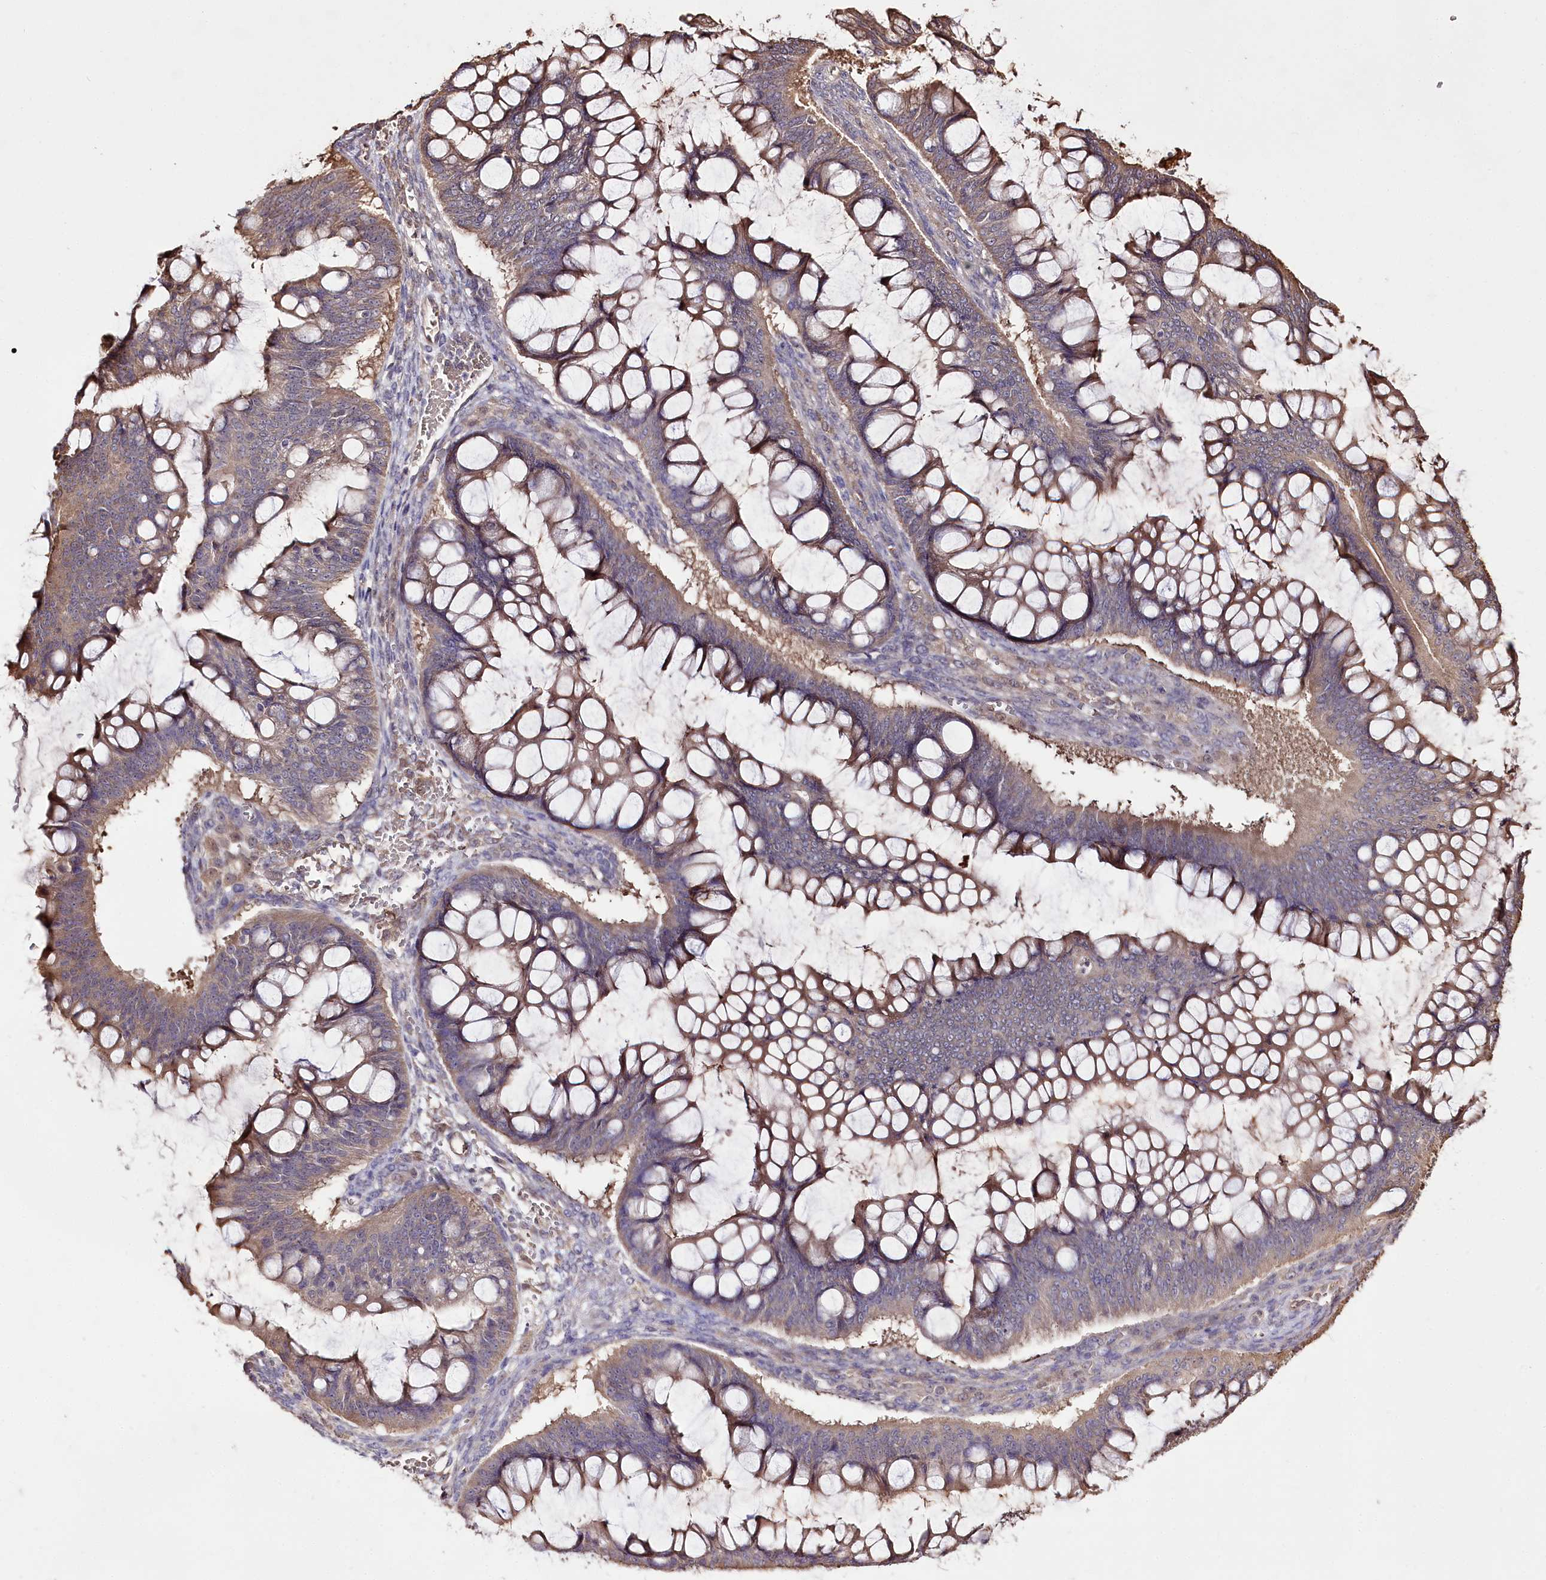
{"staining": {"intensity": "weak", "quantity": "25%-75%", "location": "cytoplasmic/membranous"}, "tissue": "ovarian cancer", "cell_type": "Tumor cells", "image_type": "cancer", "snomed": [{"axis": "morphology", "description": "Cystadenocarcinoma, mucinous, NOS"}, {"axis": "topography", "description": "Ovary"}], "caption": "Immunohistochemistry (IHC) (DAB) staining of human ovarian mucinous cystadenocarcinoma demonstrates weak cytoplasmic/membranous protein positivity in approximately 25%-75% of tumor cells.", "gene": "R3HDM2", "patient": {"sex": "female", "age": 73}}